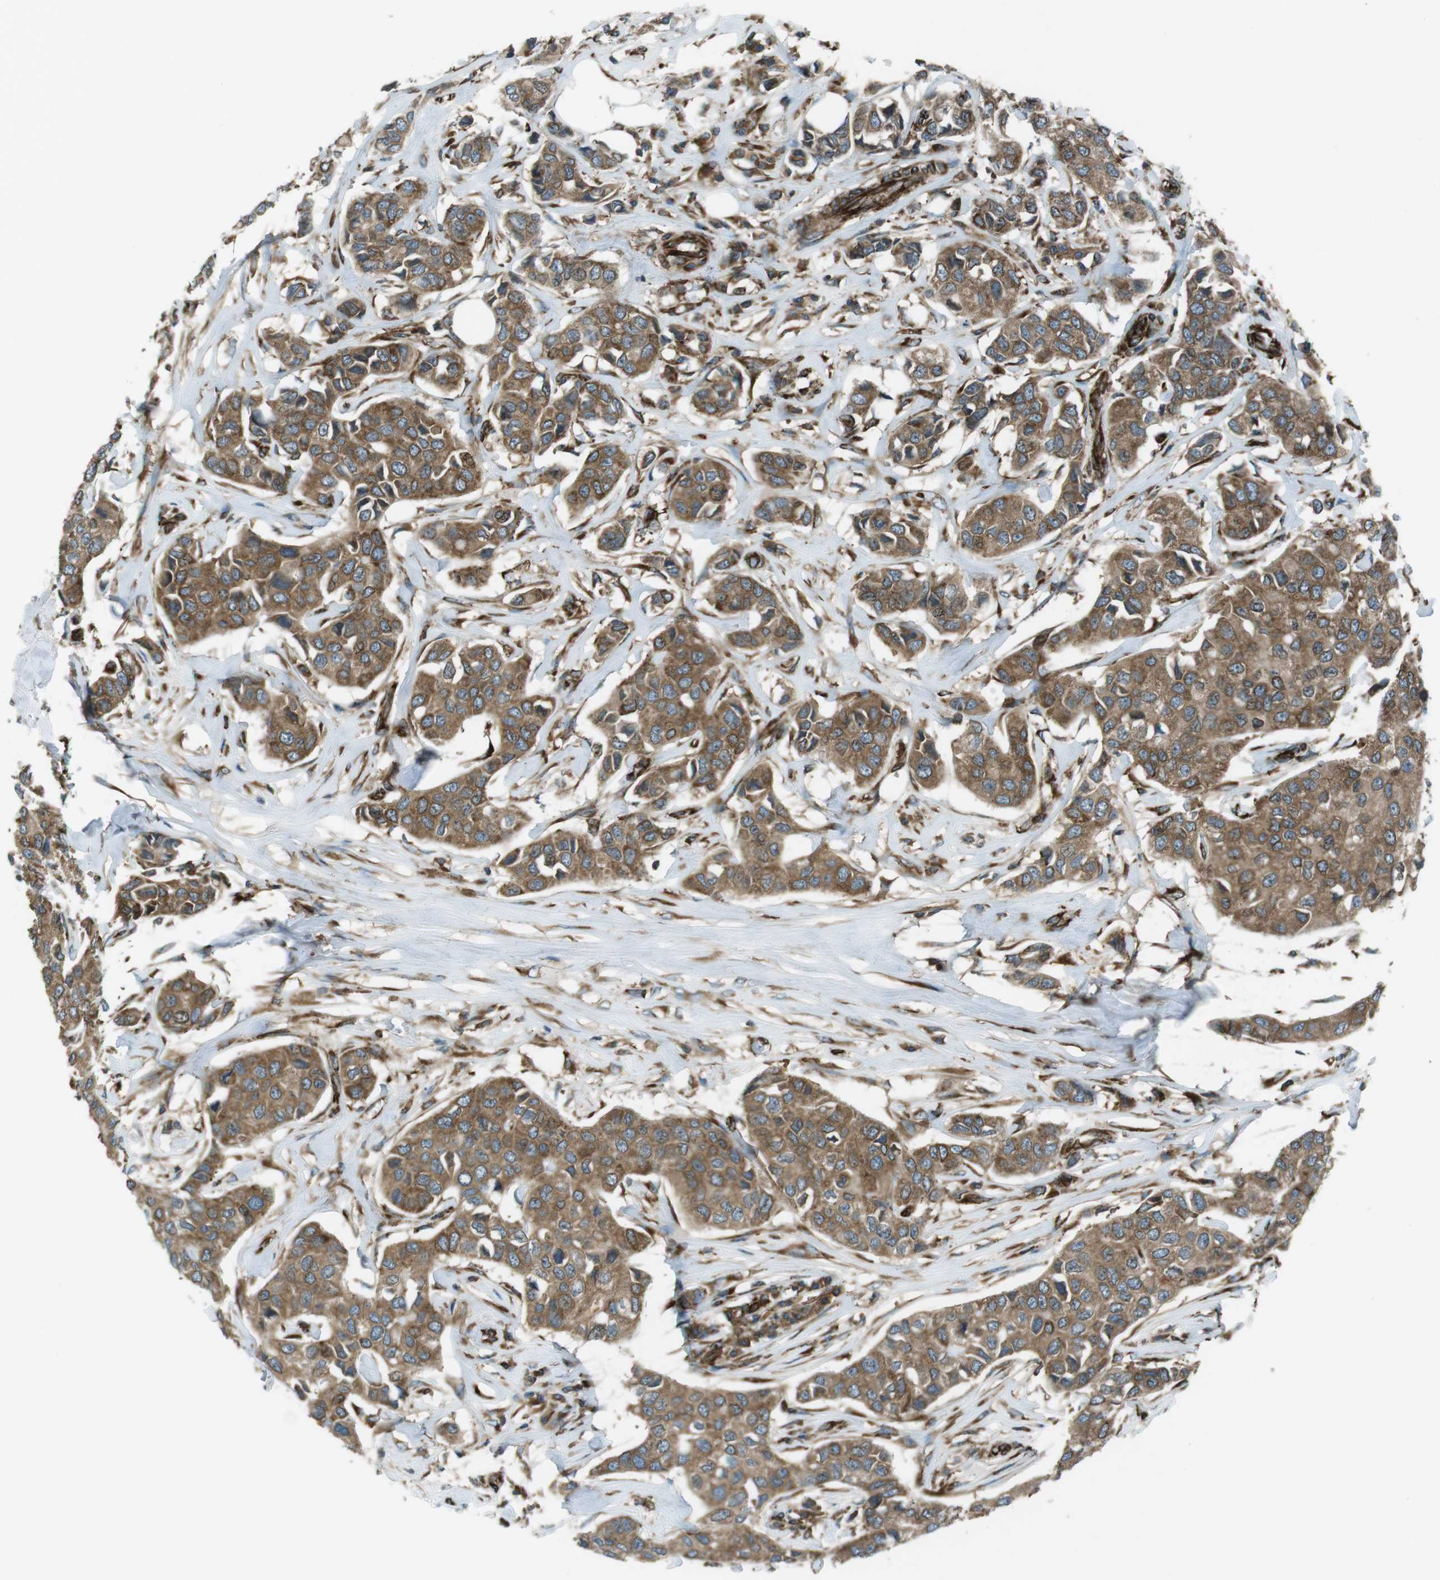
{"staining": {"intensity": "moderate", "quantity": ">75%", "location": "cytoplasmic/membranous"}, "tissue": "breast cancer", "cell_type": "Tumor cells", "image_type": "cancer", "snomed": [{"axis": "morphology", "description": "Duct carcinoma"}, {"axis": "topography", "description": "Breast"}], "caption": "This histopathology image demonstrates immunohistochemistry (IHC) staining of invasive ductal carcinoma (breast), with medium moderate cytoplasmic/membranous staining in about >75% of tumor cells.", "gene": "KTN1", "patient": {"sex": "female", "age": 80}}